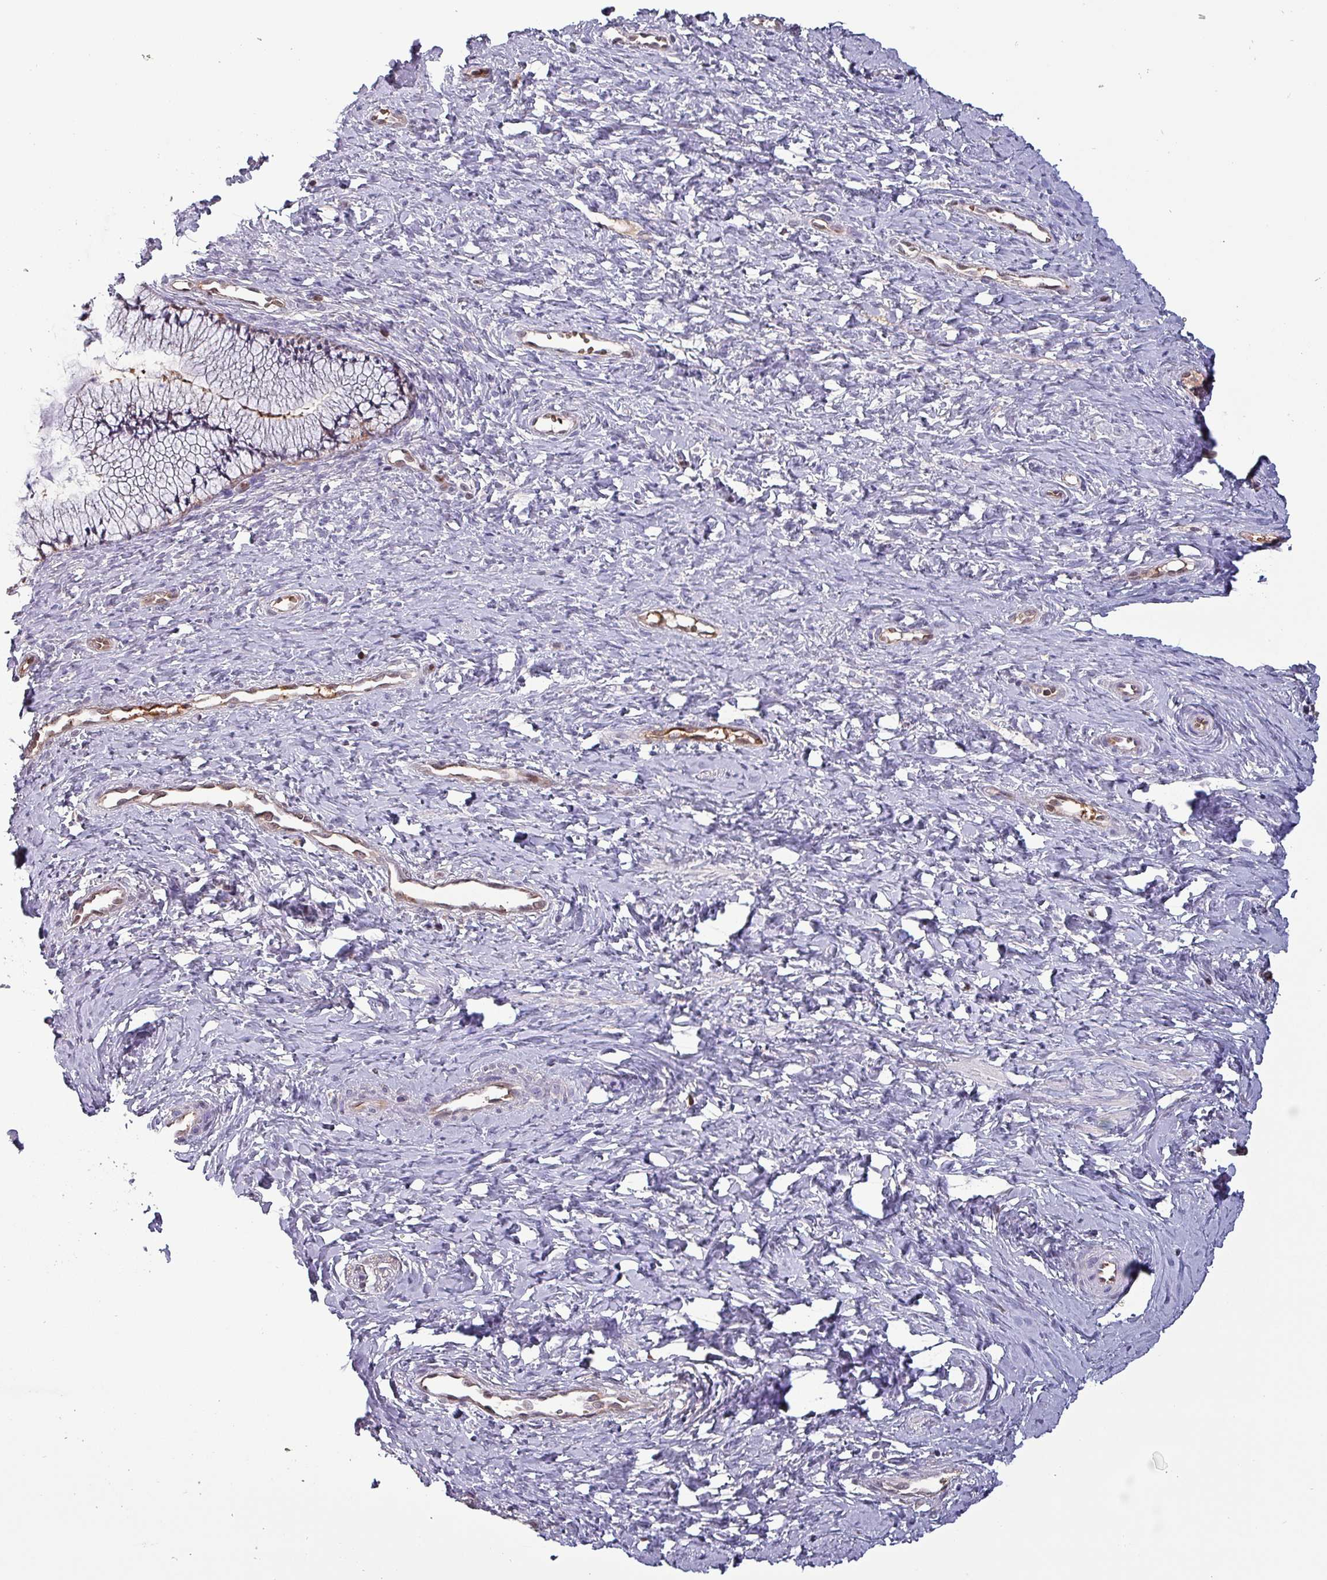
{"staining": {"intensity": "moderate", "quantity": "<25%", "location": "cytoplasmic/membranous,nuclear"}, "tissue": "cervix", "cell_type": "Glandular cells", "image_type": "normal", "snomed": [{"axis": "morphology", "description": "Normal tissue, NOS"}, {"axis": "topography", "description": "Cervix"}], "caption": "Immunohistochemistry (DAB (3,3'-diaminobenzidine)) staining of unremarkable human cervix shows moderate cytoplasmic/membranous,nuclear protein expression in approximately <25% of glandular cells.", "gene": "PSMB8", "patient": {"sex": "female", "age": 36}}